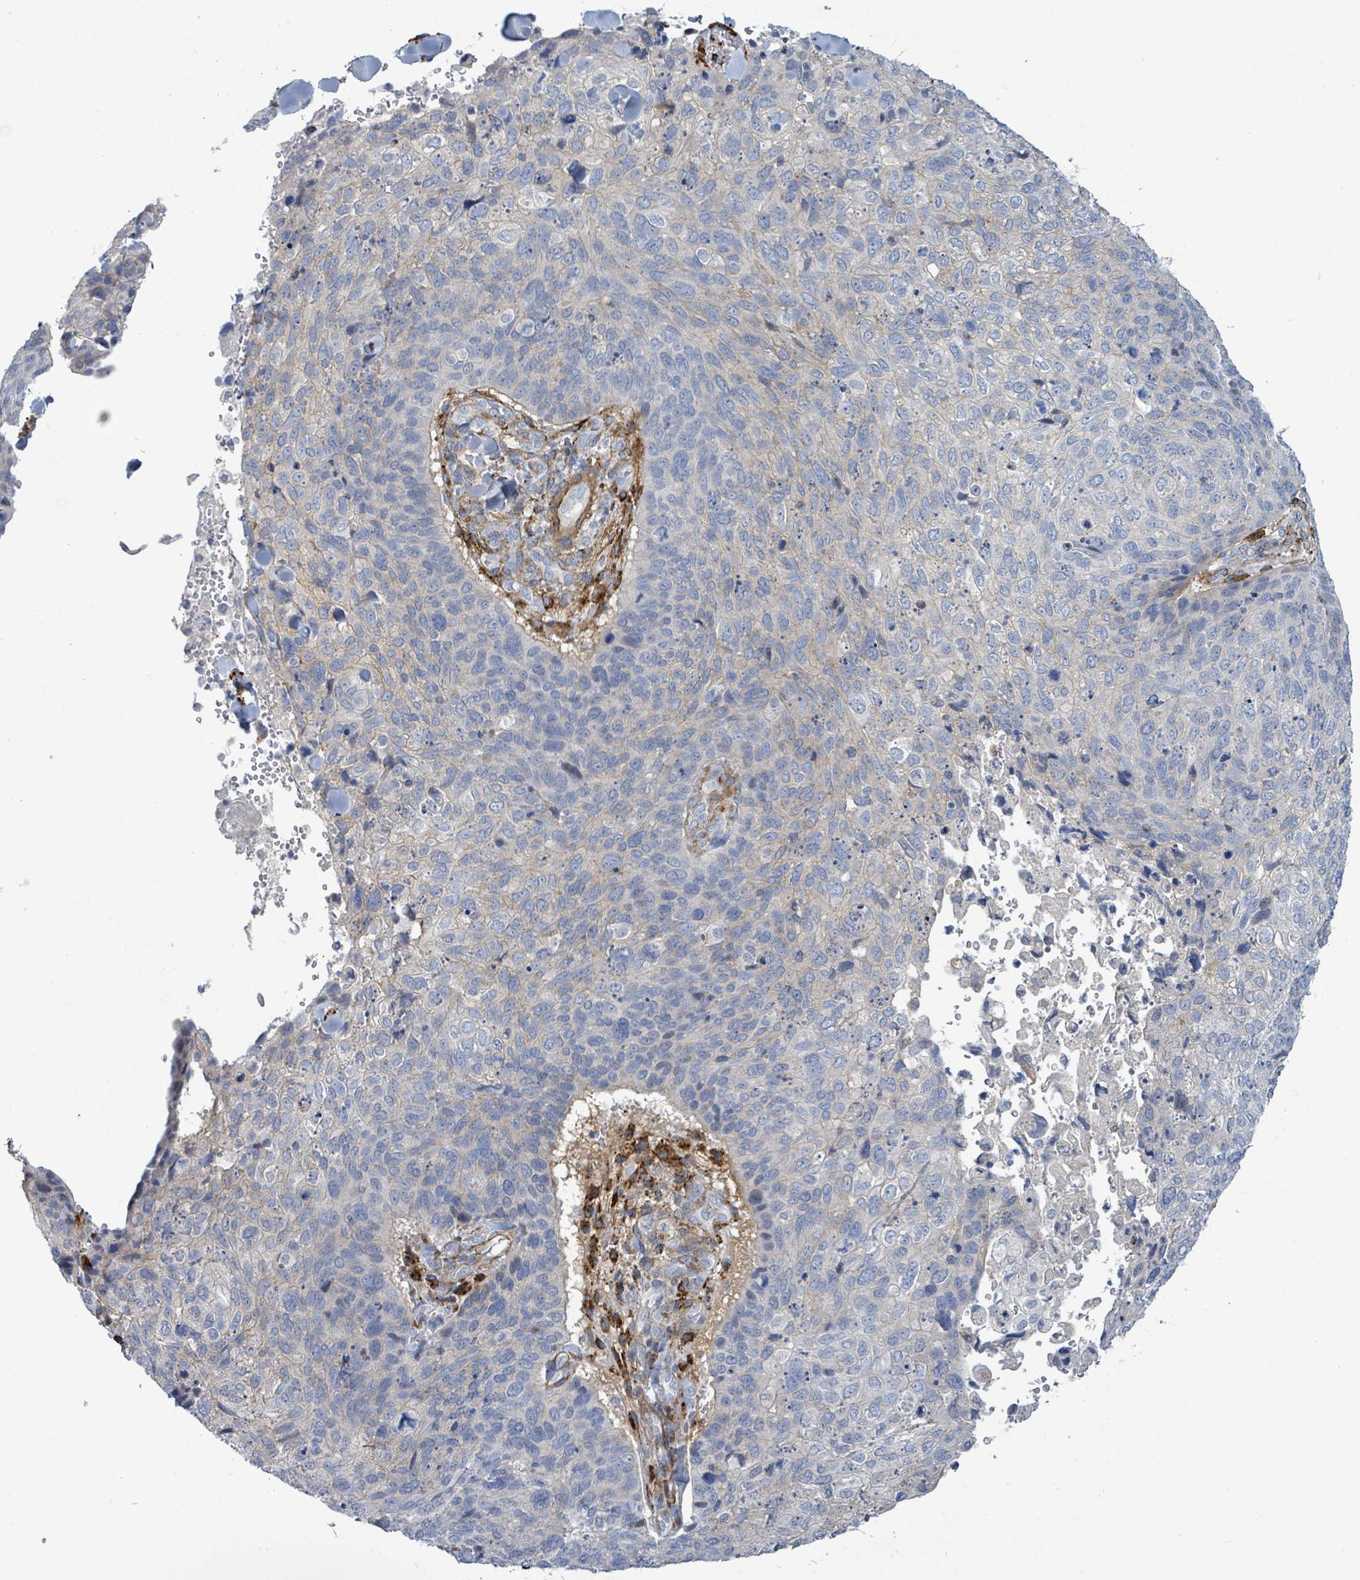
{"staining": {"intensity": "negative", "quantity": "none", "location": "none"}, "tissue": "skin cancer", "cell_type": "Tumor cells", "image_type": "cancer", "snomed": [{"axis": "morphology", "description": "Basal cell carcinoma"}, {"axis": "topography", "description": "Skin"}], "caption": "This is an immunohistochemistry photomicrograph of skin cancer. There is no expression in tumor cells.", "gene": "DMRTC1B", "patient": {"sex": "female", "age": 74}}